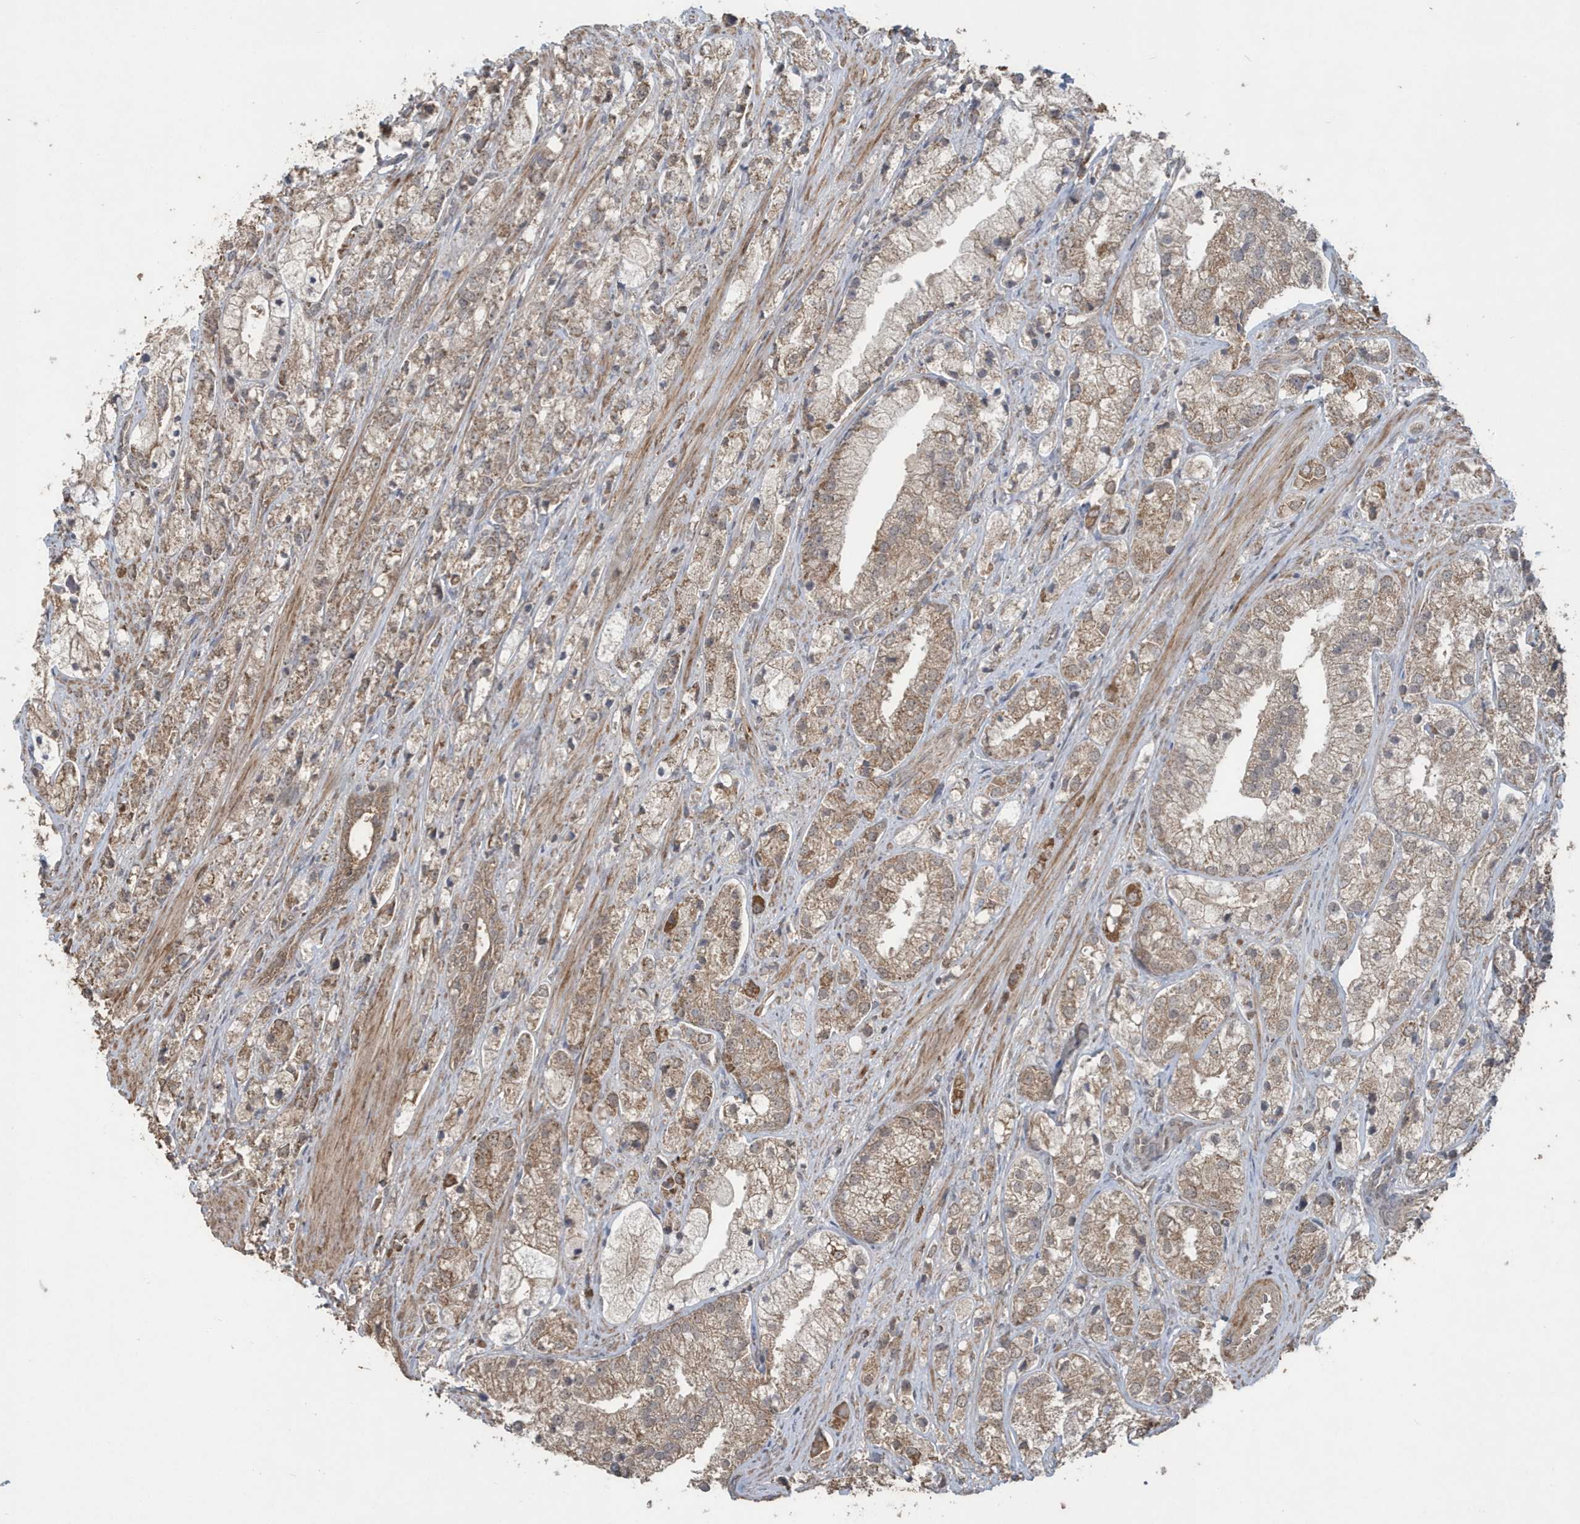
{"staining": {"intensity": "weak", "quantity": ">75%", "location": "cytoplasmic/membranous"}, "tissue": "prostate cancer", "cell_type": "Tumor cells", "image_type": "cancer", "snomed": [{"axis": "morphology", "description": "Adenocarcinoma, High grade"}, {"axis": "topography", "description": "Prostate"}], "caption": "About >75% of tumor cells in prostate cancer (adenocarcinoma (high-grade)) show weak cytoplasmic/membranous protein positivity as visualized by brown immunohistochemical staining.", "gene": "PAXBP1", "patient": {"sex": "male", "age": 50}}